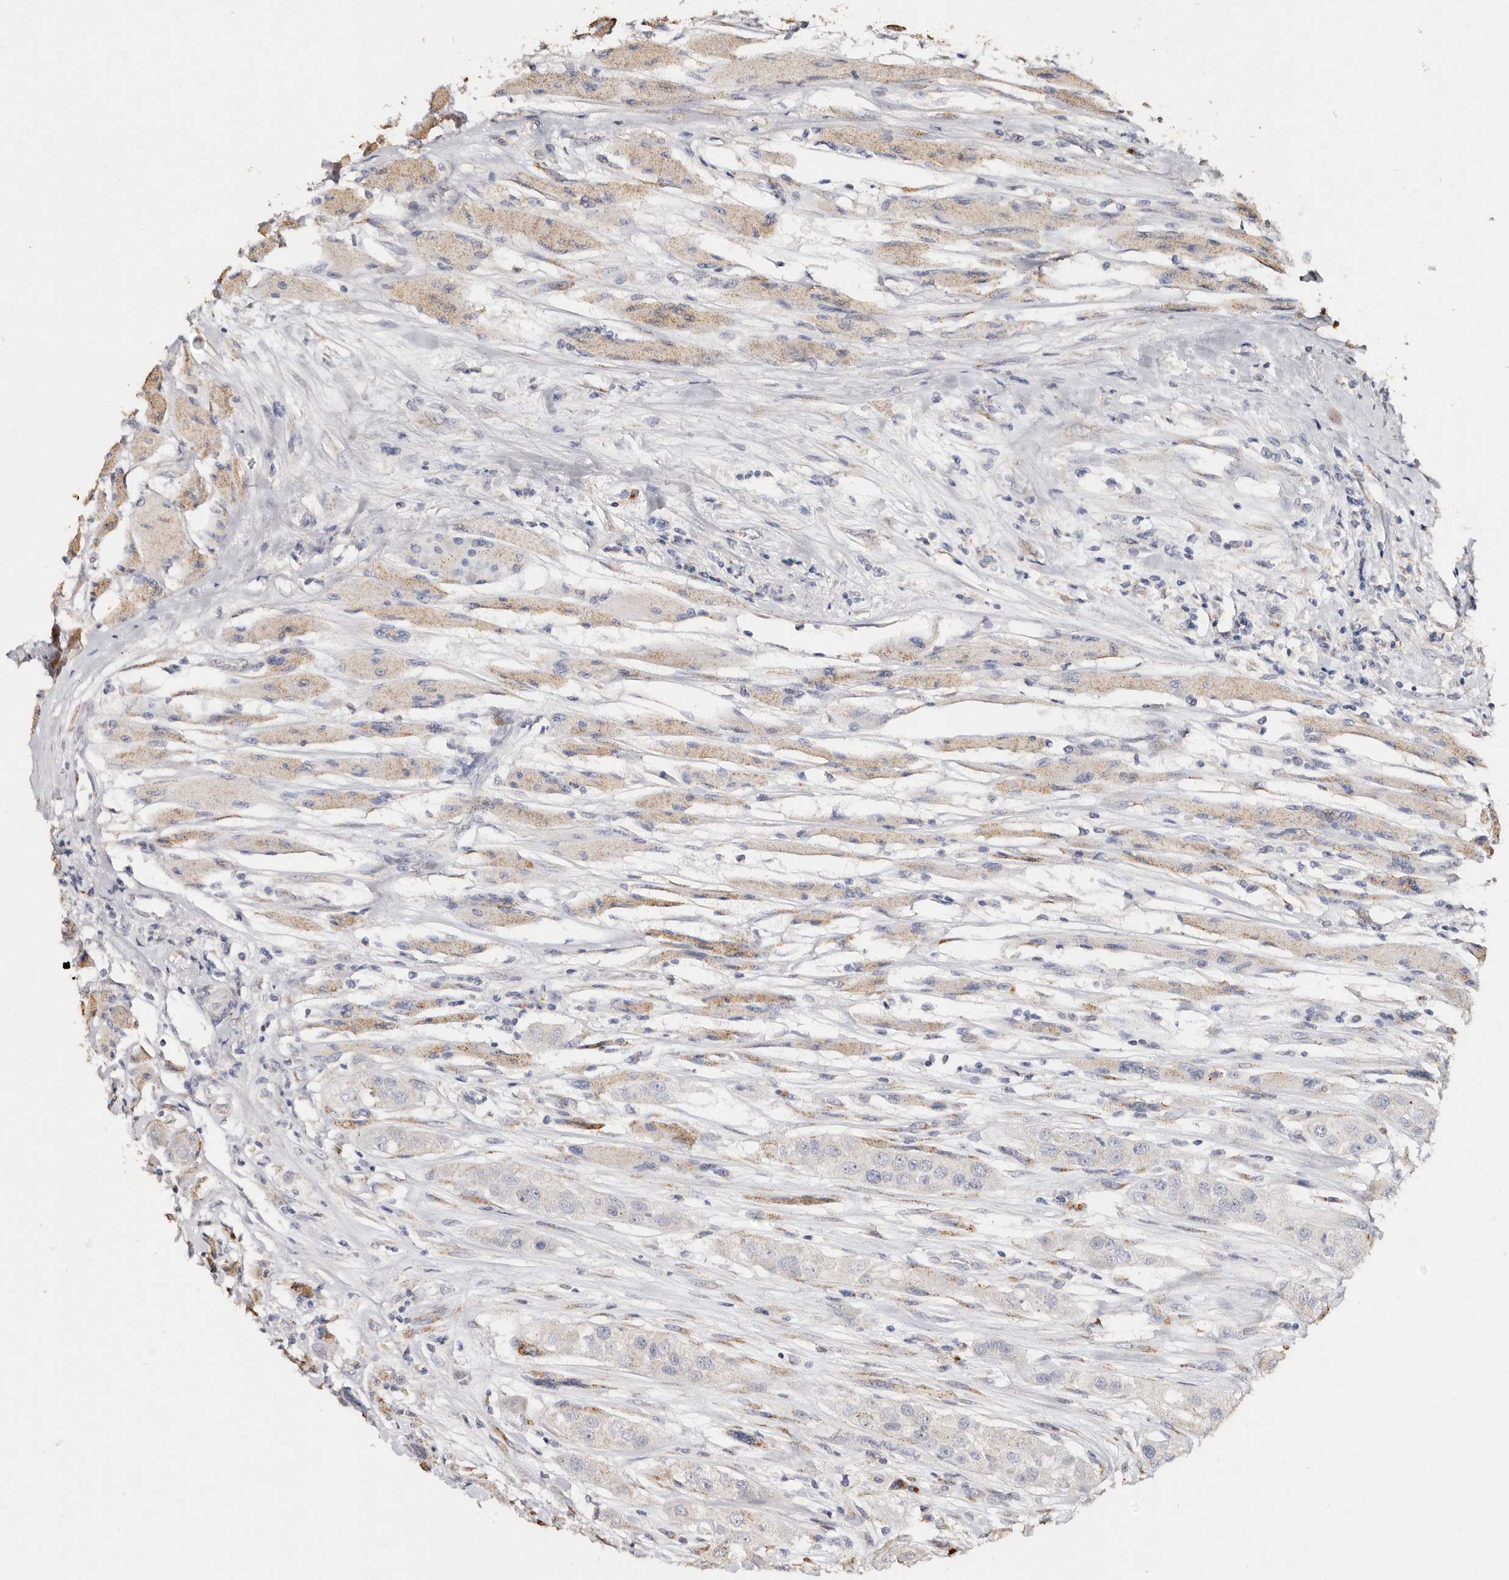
{"staining": {"intensity": "negative", "quantity": "none", "location": "none"}, "tissue": "head and neck cancer", "cell_type": "Tumor cells", "image_type": "cancer", "snomed": [{"axis": "morphology", "description": "Normal tissue, NOS"}, {"axis": "morphology", "description": "Squamous cell carcinoma, NOS"}, {"axis": "topography", "description": "Skeletal muscle"}, {"axis": "topography", "description": "Head-Neck"}], "caption": "There is no significant staining in tumor cells of head and neck cancer.", "gene": "LGALS7B", "patient": {"sex": "male", "age": 51}}